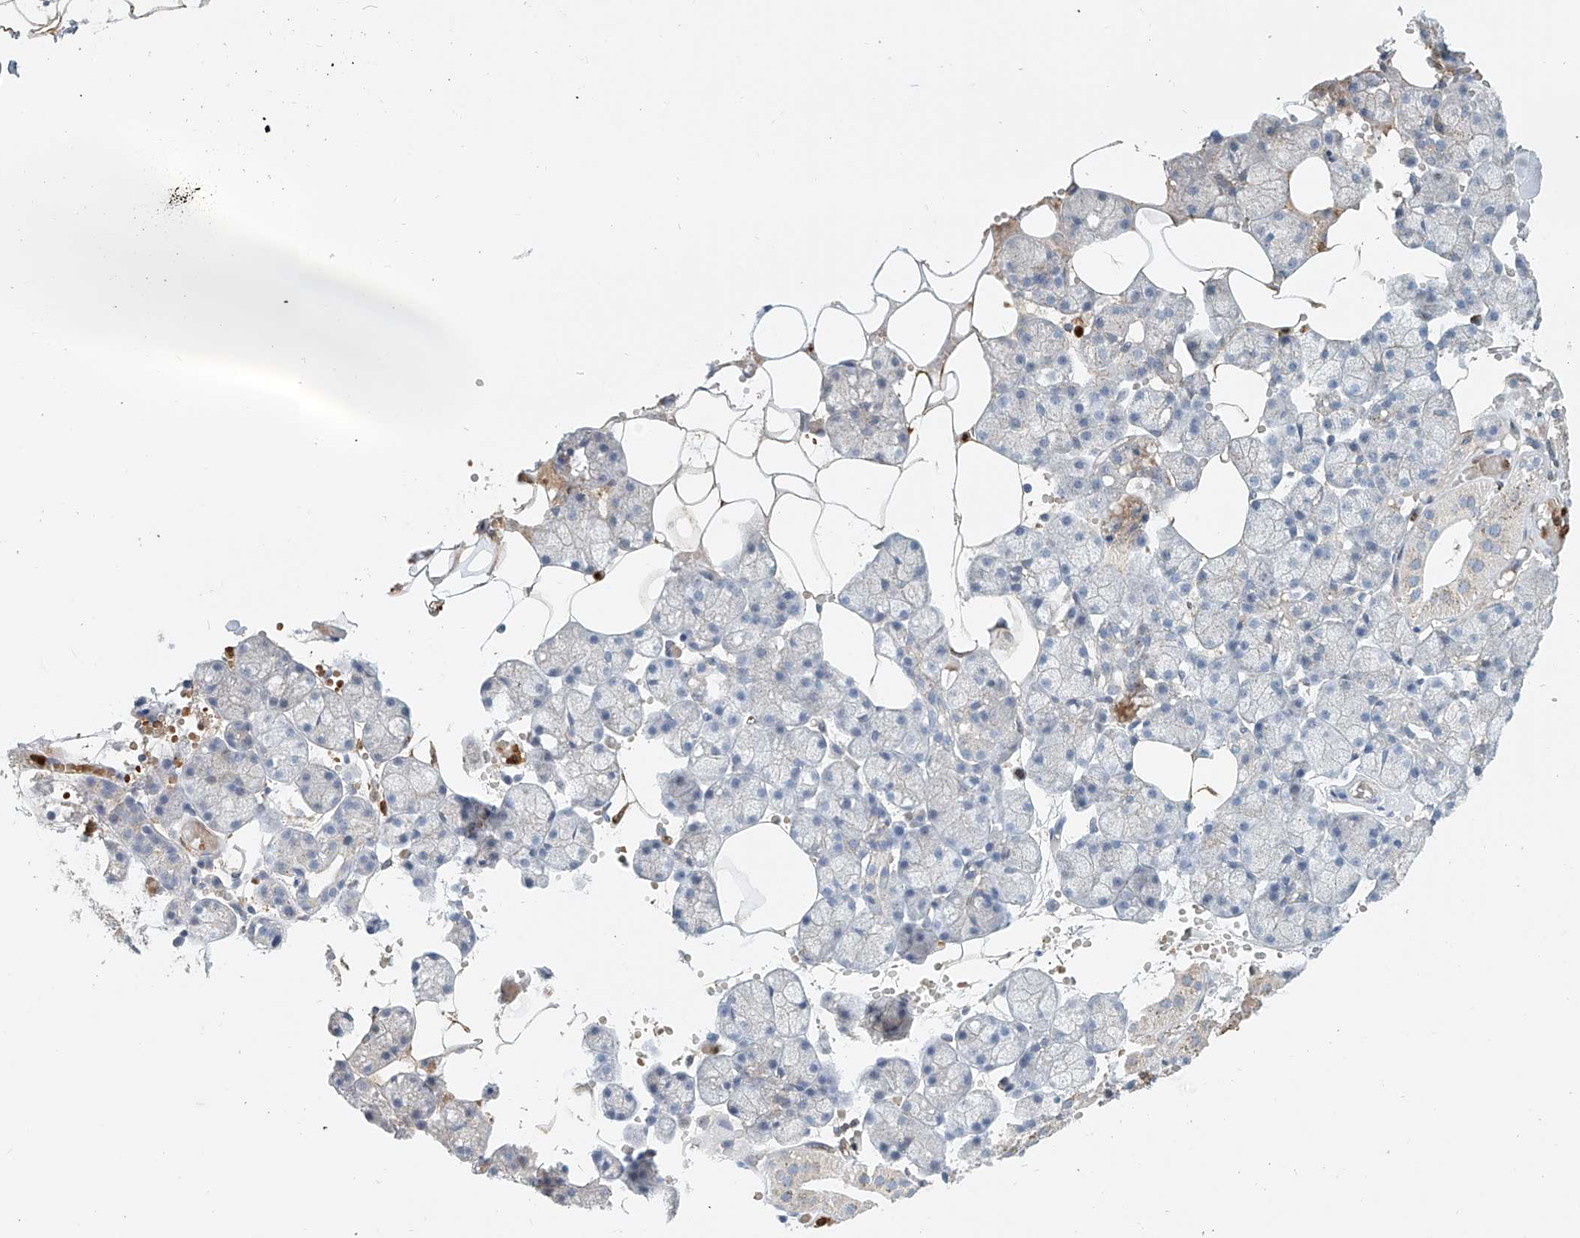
{"staining": {"intensity": "weak", "quantity": "<25%", "location": "cytoplasmic/membranous"}, "tissue": "salivary gland", "cell_type": "Glandular cells", "image_type": "normal", "snomed": [{"axis": "morphology", "description": "Normal tissue, NOS"}, {"axis": "topography", "description": "Salivary gland"}], "caption": "This histopathology image is of normal salivary gland stained with immunohistochemistry (IHC) to label a protein in brown with the nuclei are counter-stained blue. There is no staining in glandular cells. (Brightfield microscopy of DAB (3,3'-diaminobenzidine) IHC at high magnification).", "gene": "PTPRA", "patient": {"sex": "male", "age": 62}}